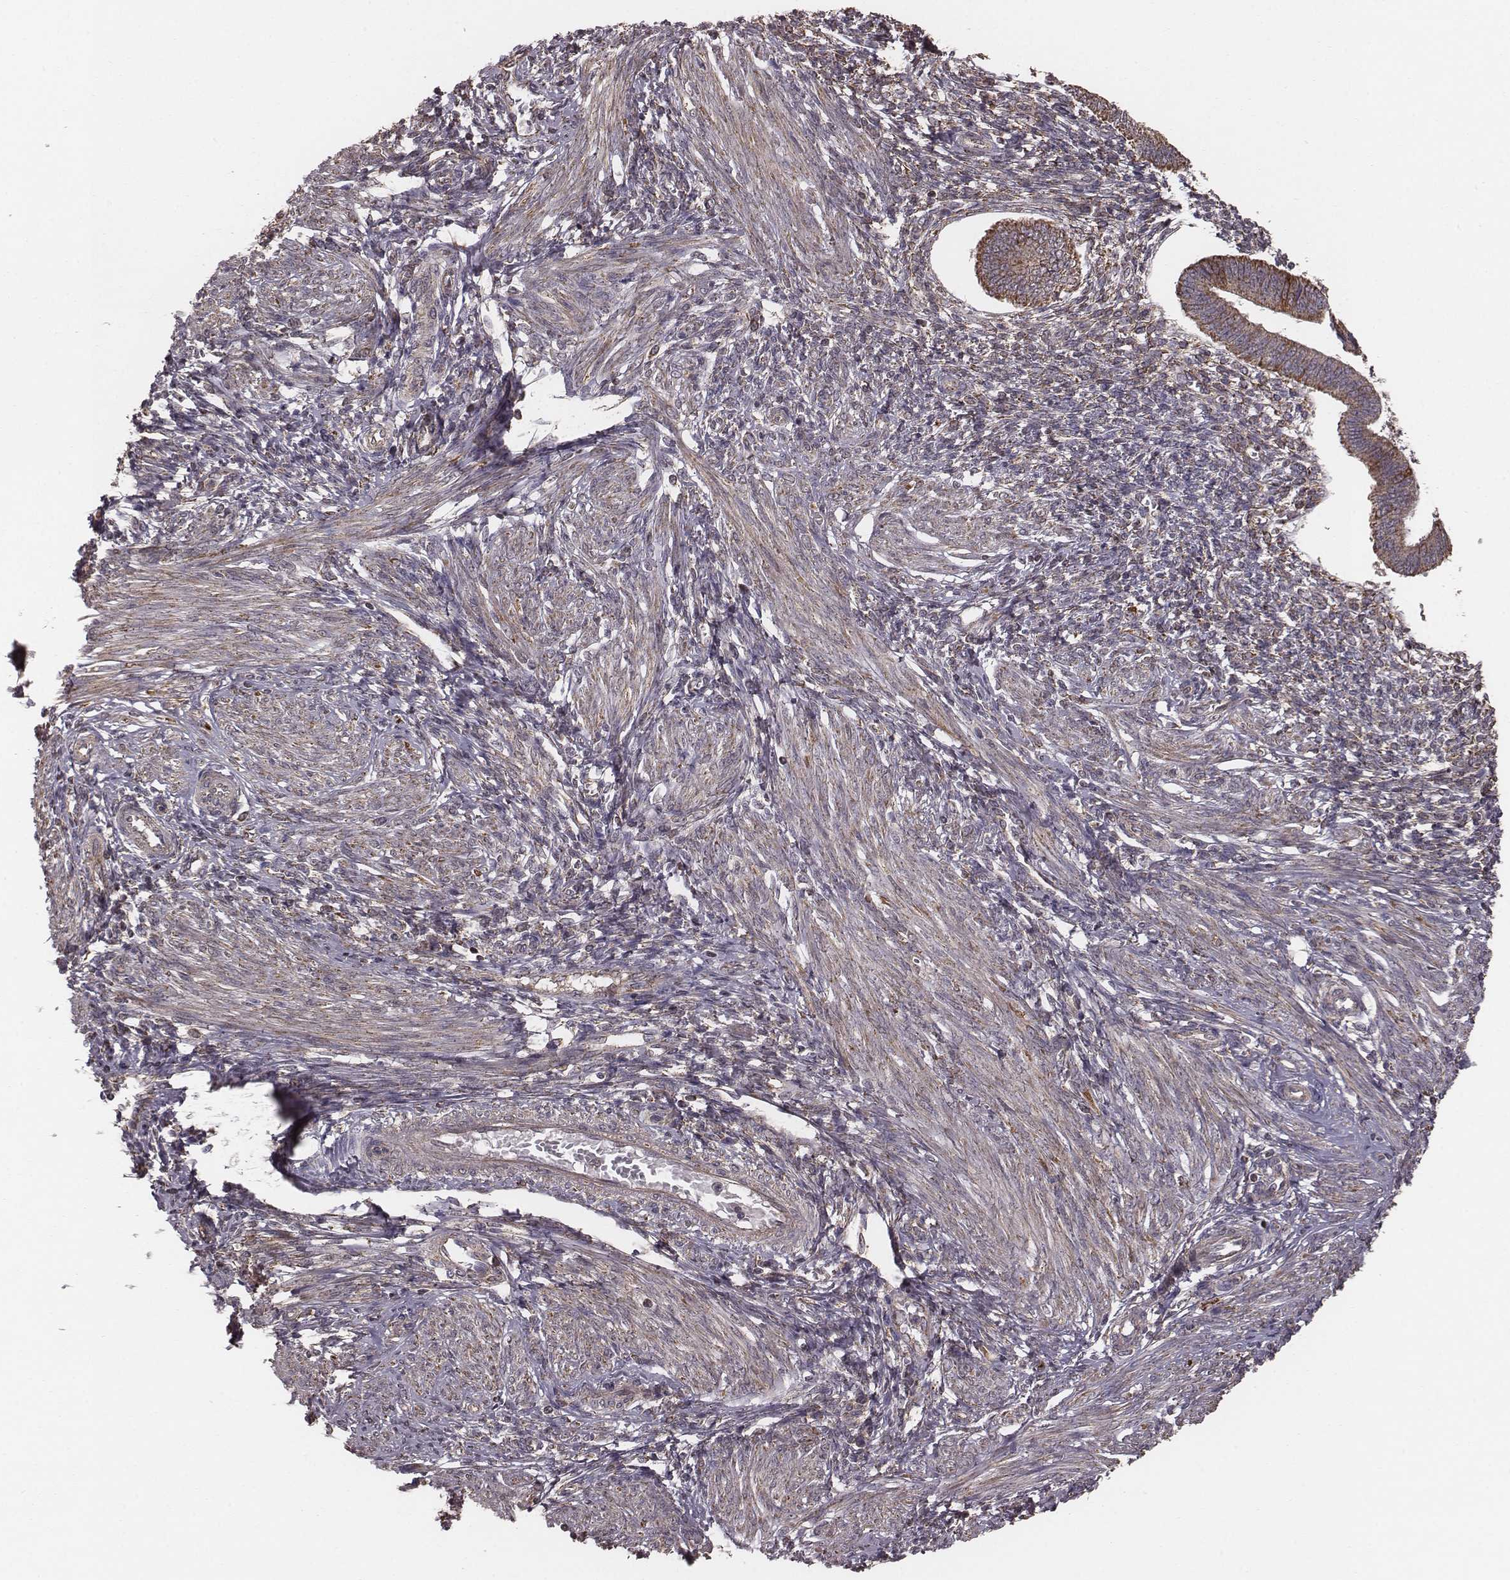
{"staining": {"intensity": "weak", "quantity": ">75%", "location": "cytoplasmic/membranous"}, "tissue": "endometrium", "cell_type": "Cells in endometrial stroma", "image_type": "normal", "snomed": [{"axis": "morphology", "description": "Normal tissue, NOS"}, {"axis": "topography", "description": "Endometrium"}], "caption": "This image exhibits immunohistochemistry (IHC) staining of benign human endometrium, with low weak cytoplasmic/membranous expression in about >75% of cells in endometrial stroma.", "gene": "PDCD2L", "patient": {"sex": "female", "age": 42}}